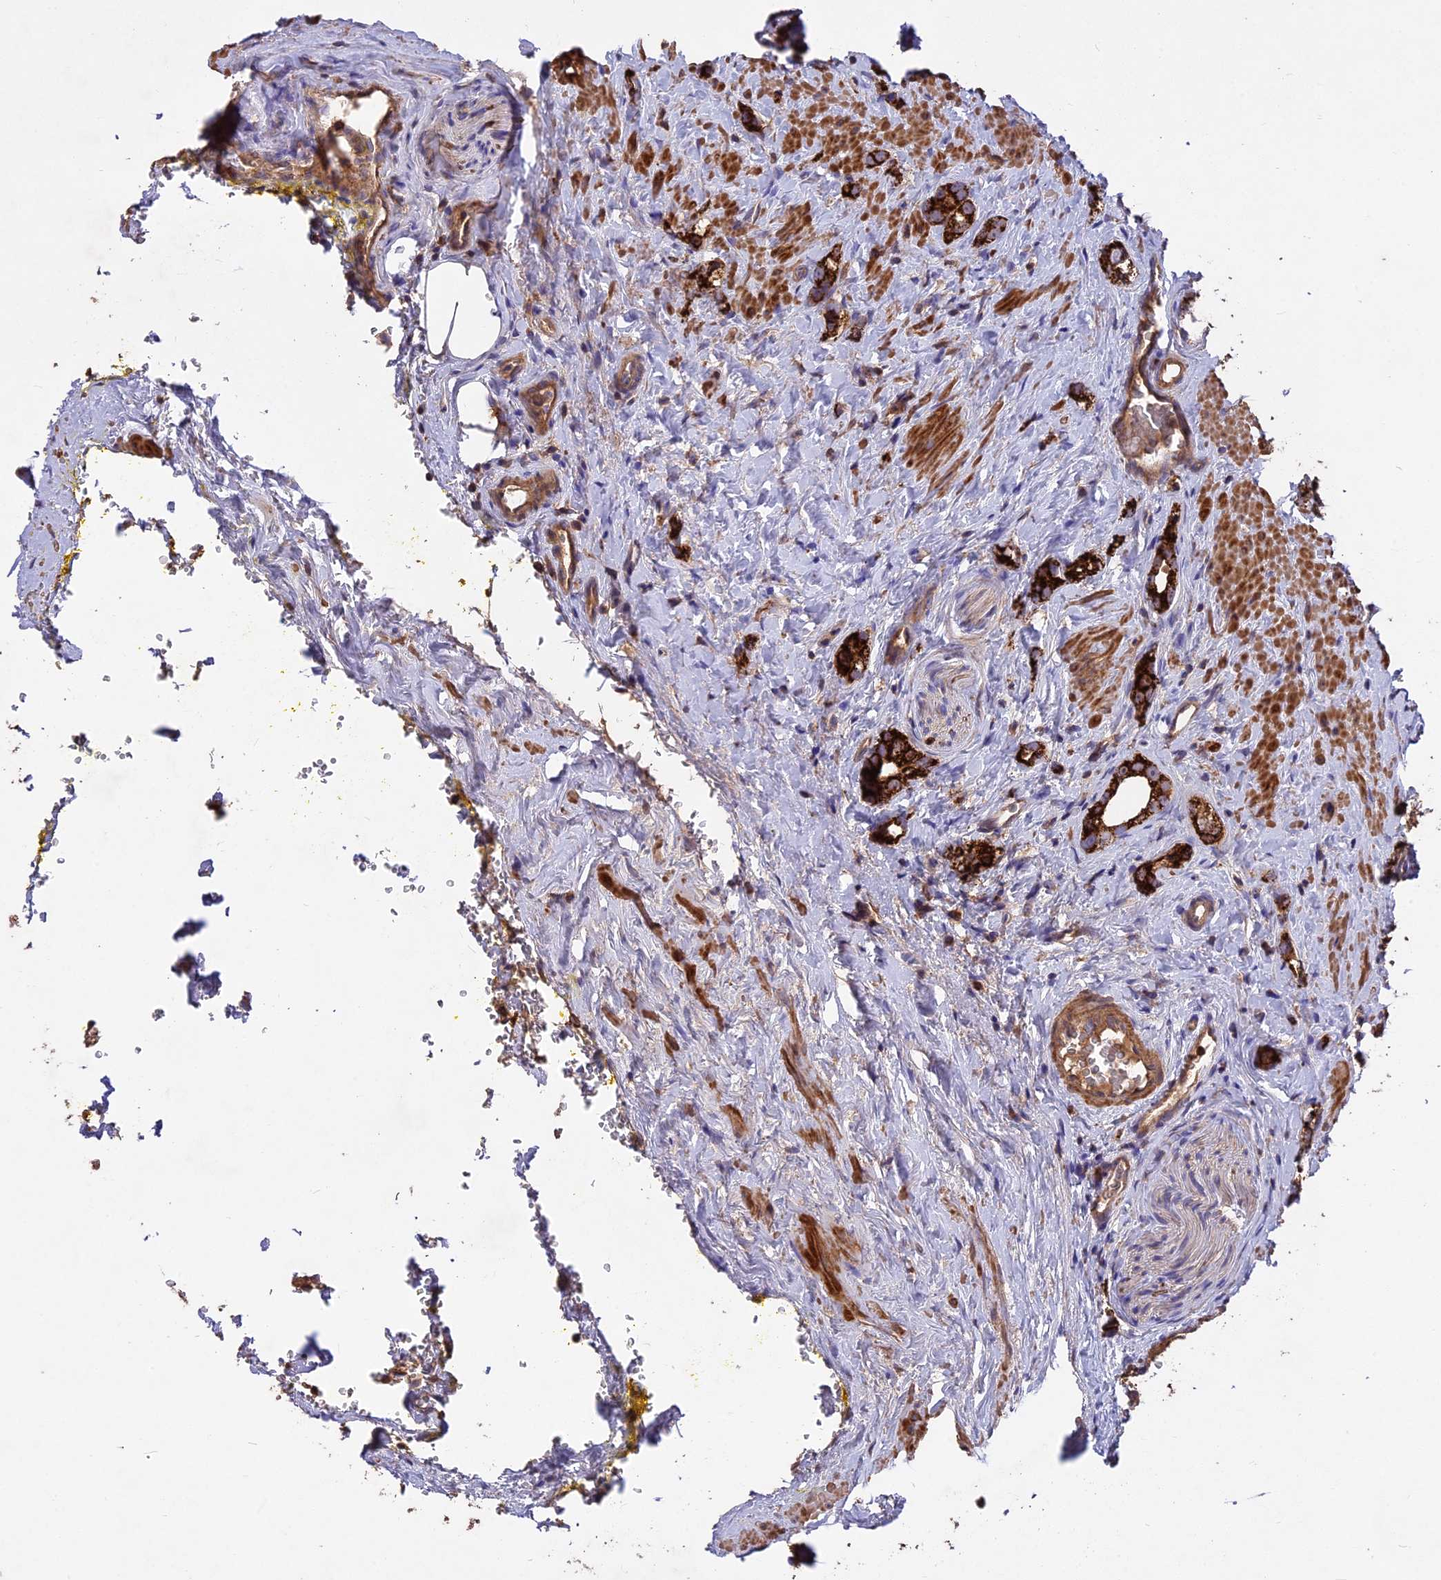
{"staining": {"intensity": "strong", "quantity": ">75%", "location": "cytoplasmic/membranous"}, "tissue": "prostate cancer", "cell_type": "Tumor cells", "image_type": "cancer", "snomed": [{"axis": "morphology", "description": "Adenocarcinoma, High grade"}, {"axis": "topography", "description": "Prostate"}], "caption": "Prostate cancer was stained to show a protein in brown. There is high levels of strong cytoplasmic/membranous positivity in approximately >75% of tumor cells.", "gene": "NUDT8", "patient": {"sex": "male", "age": 63}}